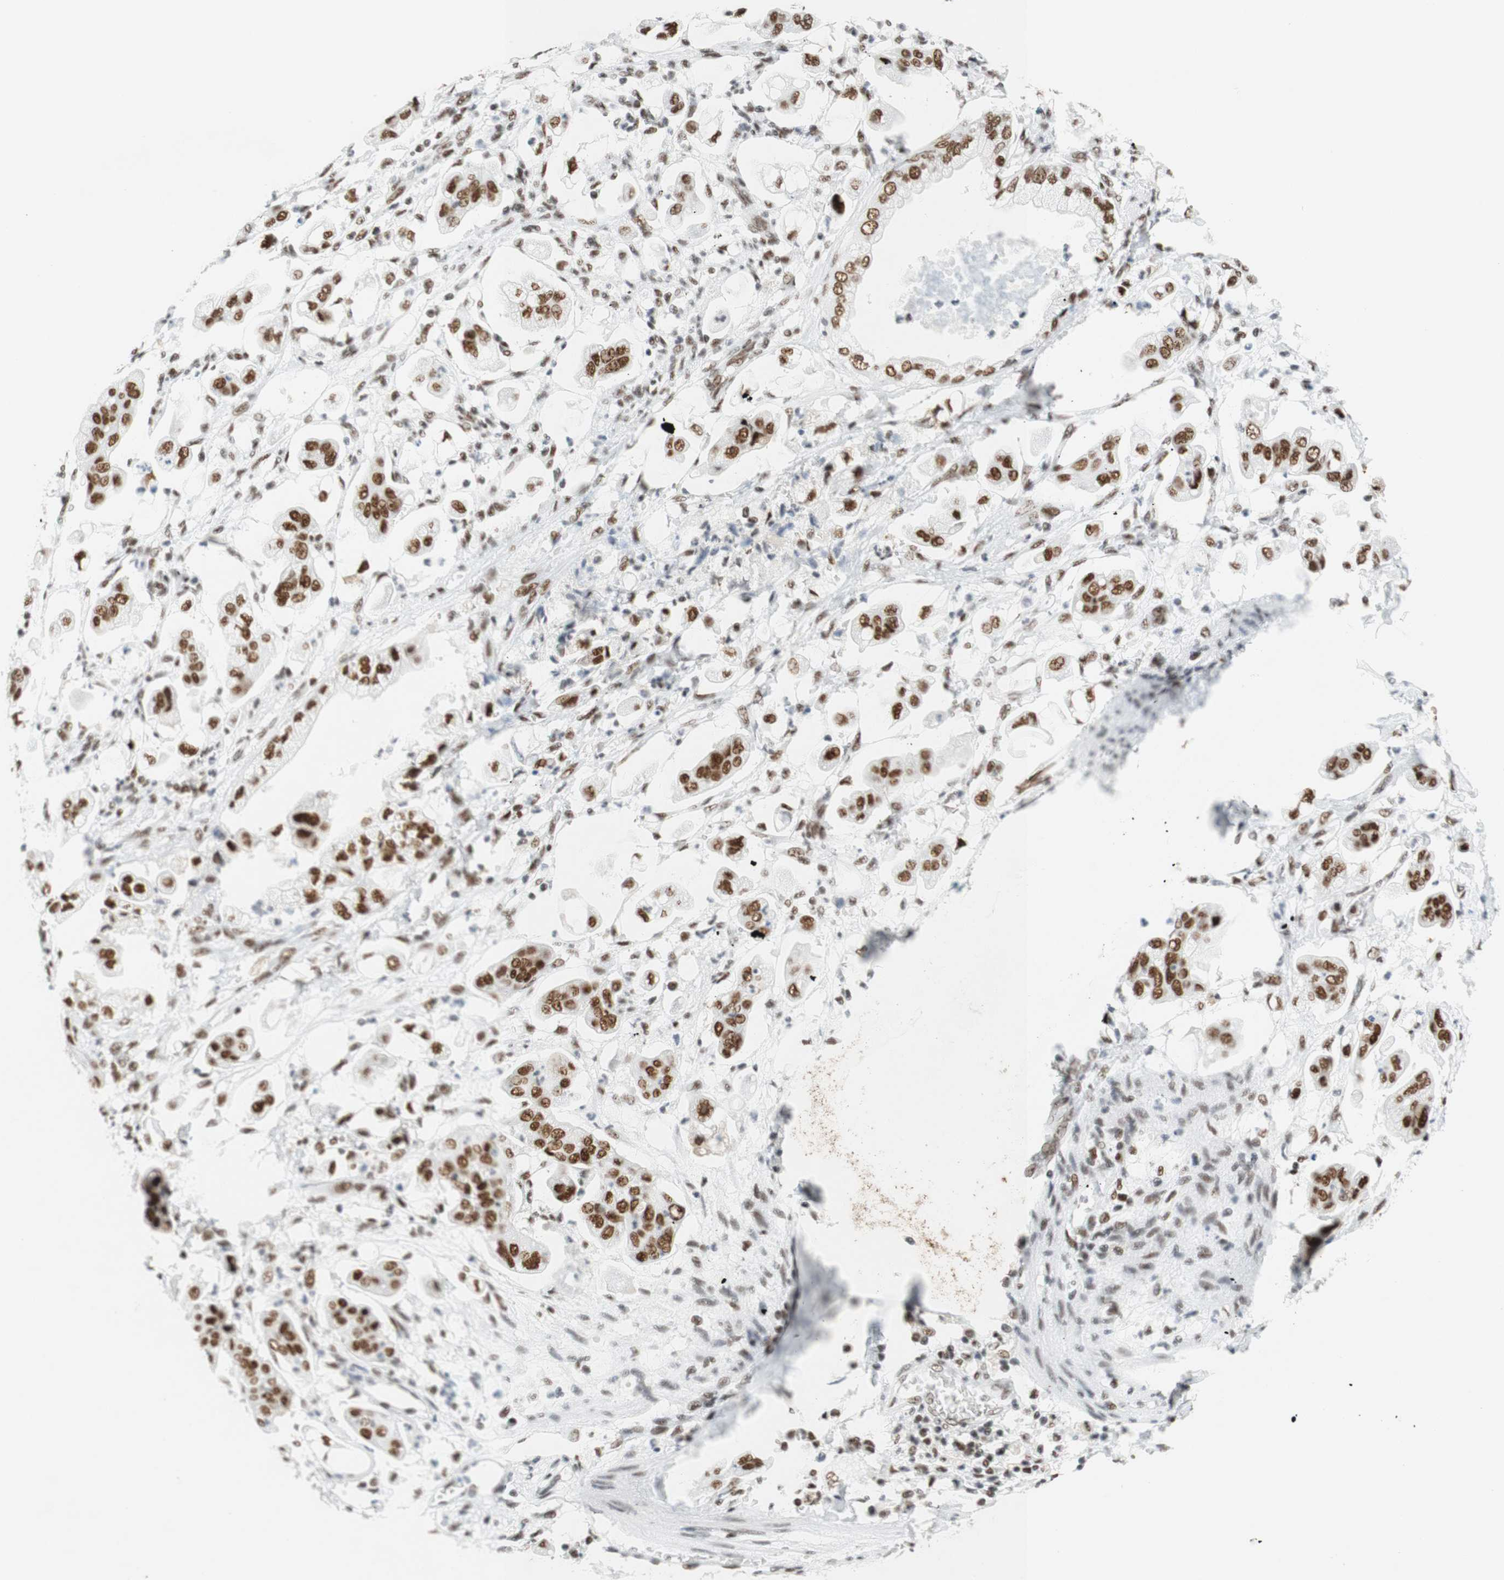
{"staining": {"intensity": "moderate", "quantity": ">75%", "location": "cytoplasmic/membranous,nuclear"}, "tissue": "stomach cancer", "cell_type": "Tumor cells", "image_type": "cancer", "snomed": [{"axis": "morphology", "description": "Adenocarcinoma, NOS"}, {"axis": "topography", "description": "Stomach"}], "caption": "Immunohistochemical staining of human stomach adenocarcinoma demonstrates medium levels of moderate cytoplasmic/membranous and nuclear expression in approximately >75% of tumor cells.", "gene": "RNF20", "patient": {"sex": "male", "age": 62}}